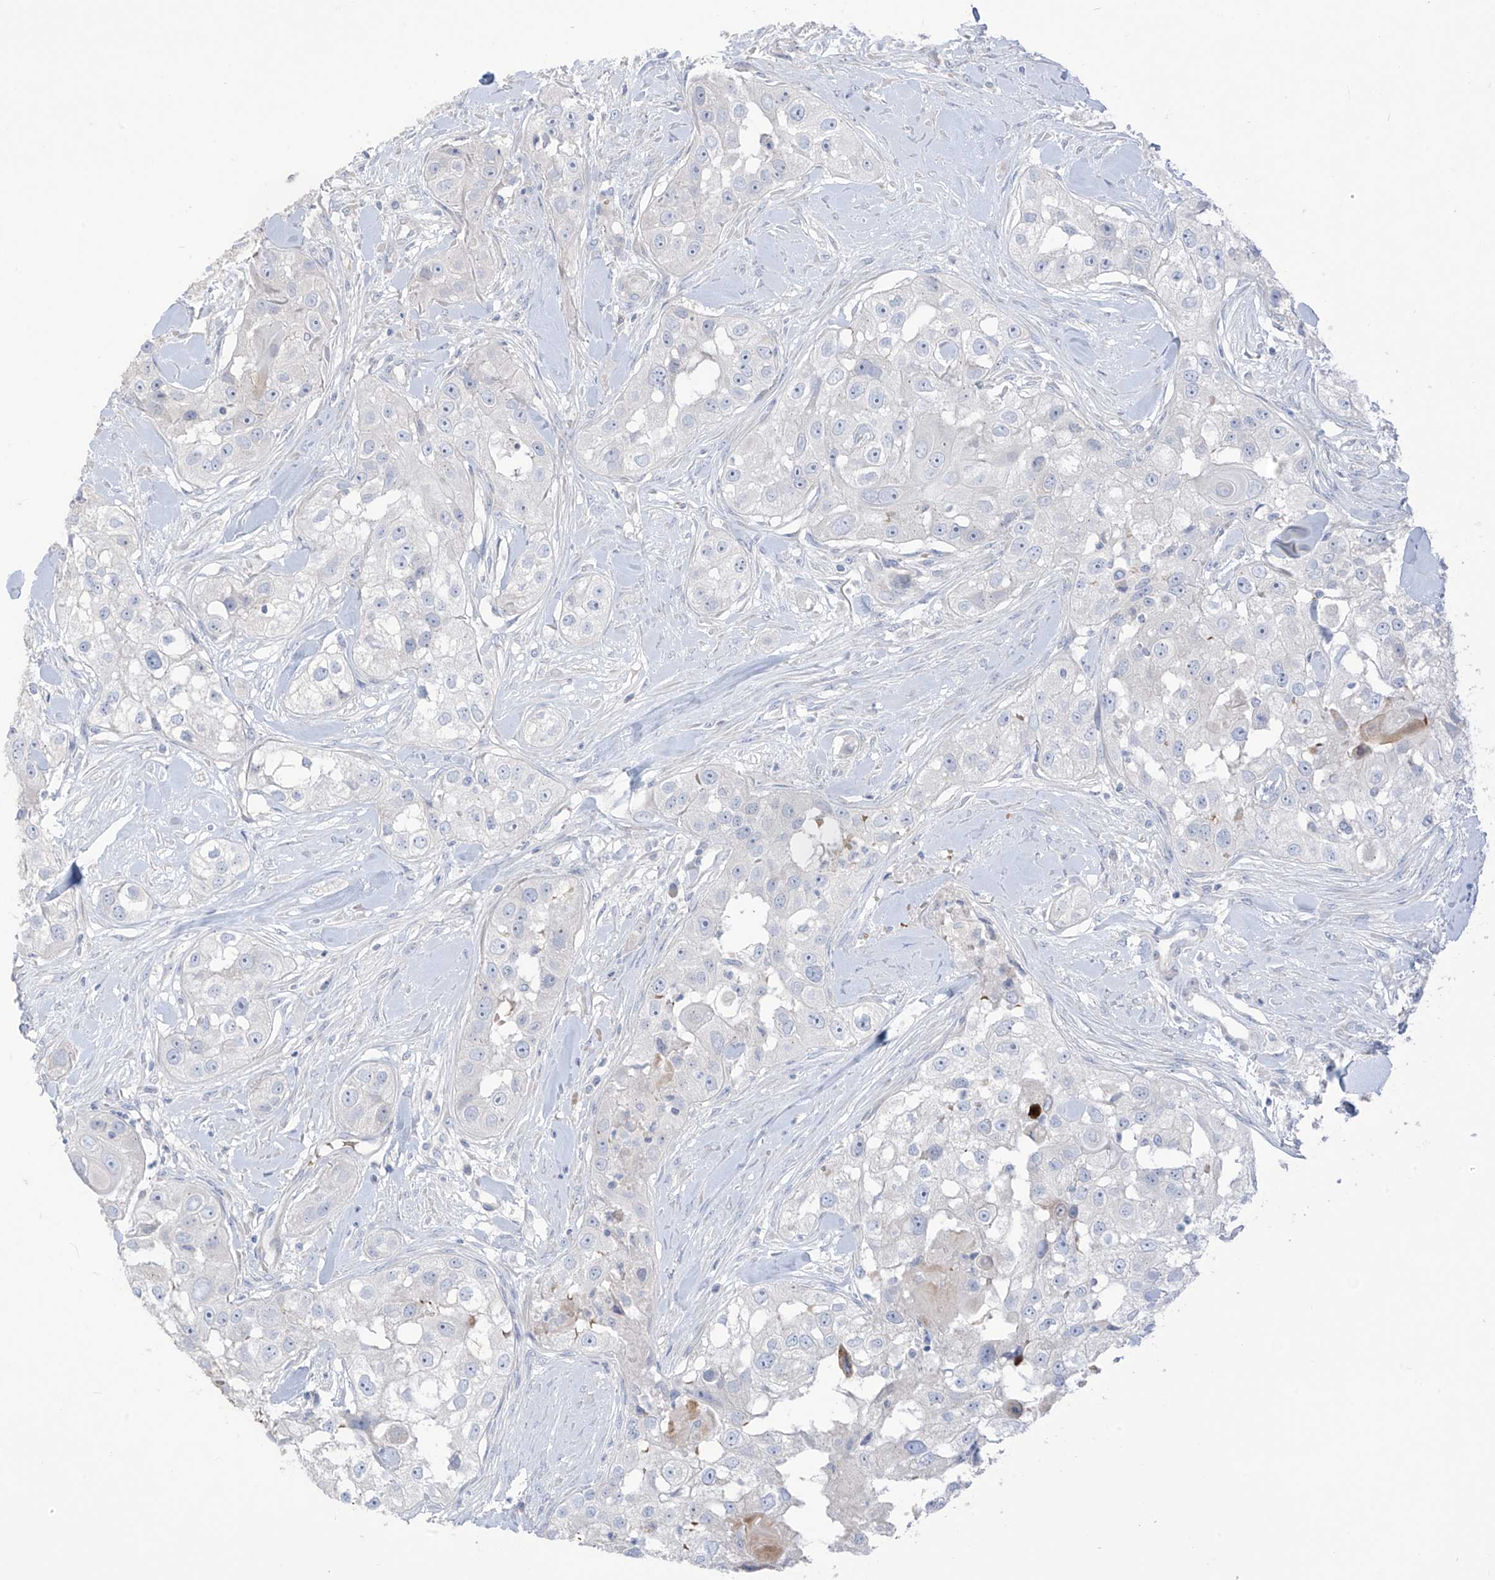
{"staining": {"intensity": "negative", "quantity": "none", "location": "none"}, "tissue": "head and neck cancer", "cell_type": "Tumor cells", "image_type": "cancer", "snomed": [{"axis": "morphology", "description": "Normal tissue, NOS"}, {"axis": "morphology", "description": "Squamous cell carcinoma, NOS"}, {"axis": "topography", "description": "Skeletal muscle"}, {"axis": "topography", "description": "Head-Neck"}], "caption": "An image of human squamous cell carcinoma (head and neck) is negative for staining in tumor cells. (Immunohistochemistry, brightfield microscopy, high magnification).", "gene": "ASPRV1", "patient": {"sex": "male", "age": 51}}